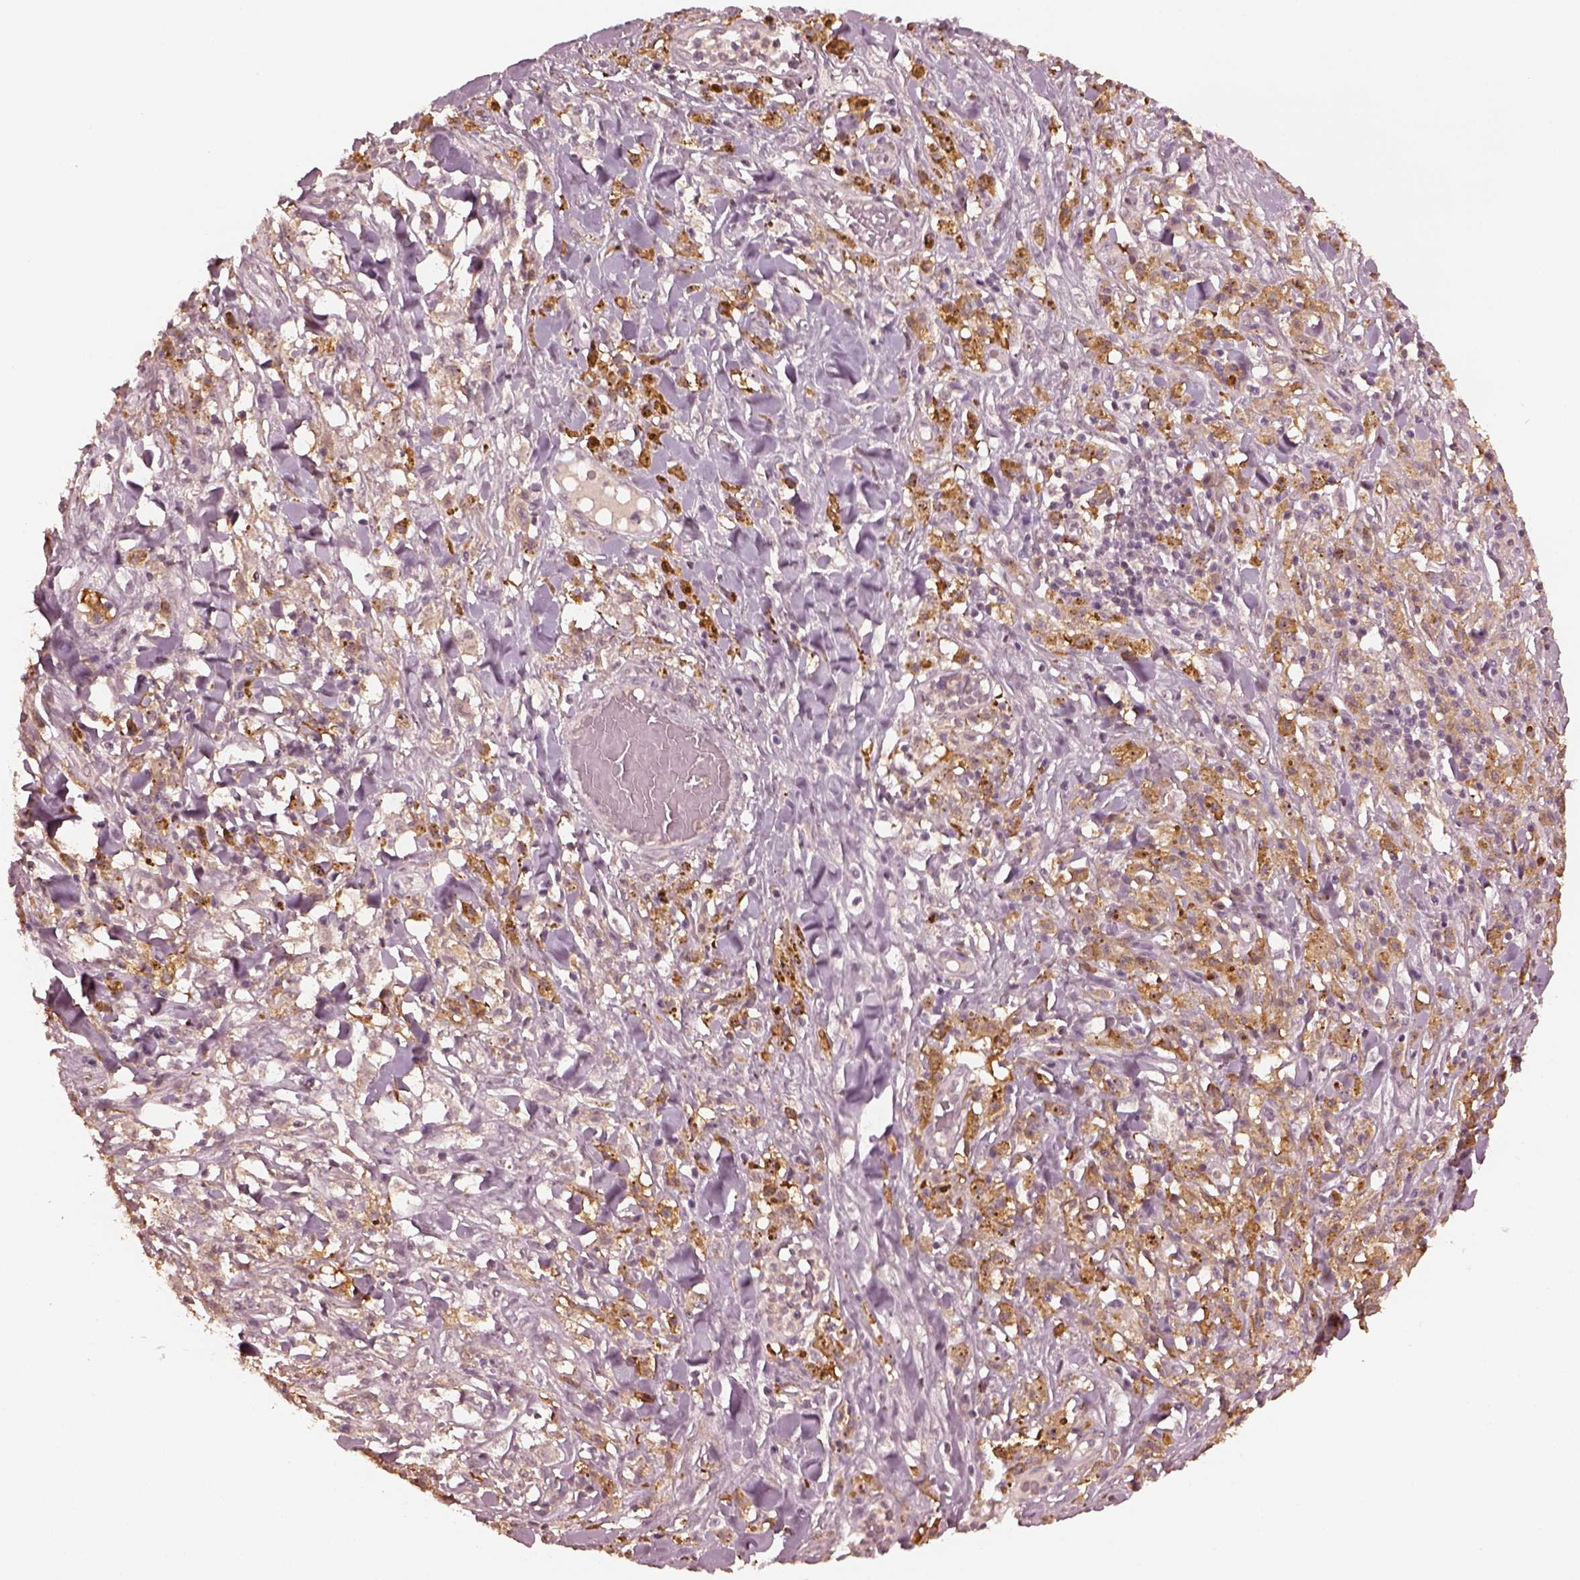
{"staining": {"intensity": "negative", "quantity": "none", "location": "none"}, "tissue": "melanoma", "cell_type": "Tumor cells", "image_type": "cancer", "snomed": [{"axis": "morphology", "description": "Malignant melanoma, NOS"}, {"axis": "topography", "description": "Skin"}], "caption": "High power microscopy image of an immunohistochemistry (IHC) histopathology image of malignant melanoma, revealing no significant positivity in tumor cells.", "gene": "KRT79", "patient": {"sex": "female", "age": 91}}